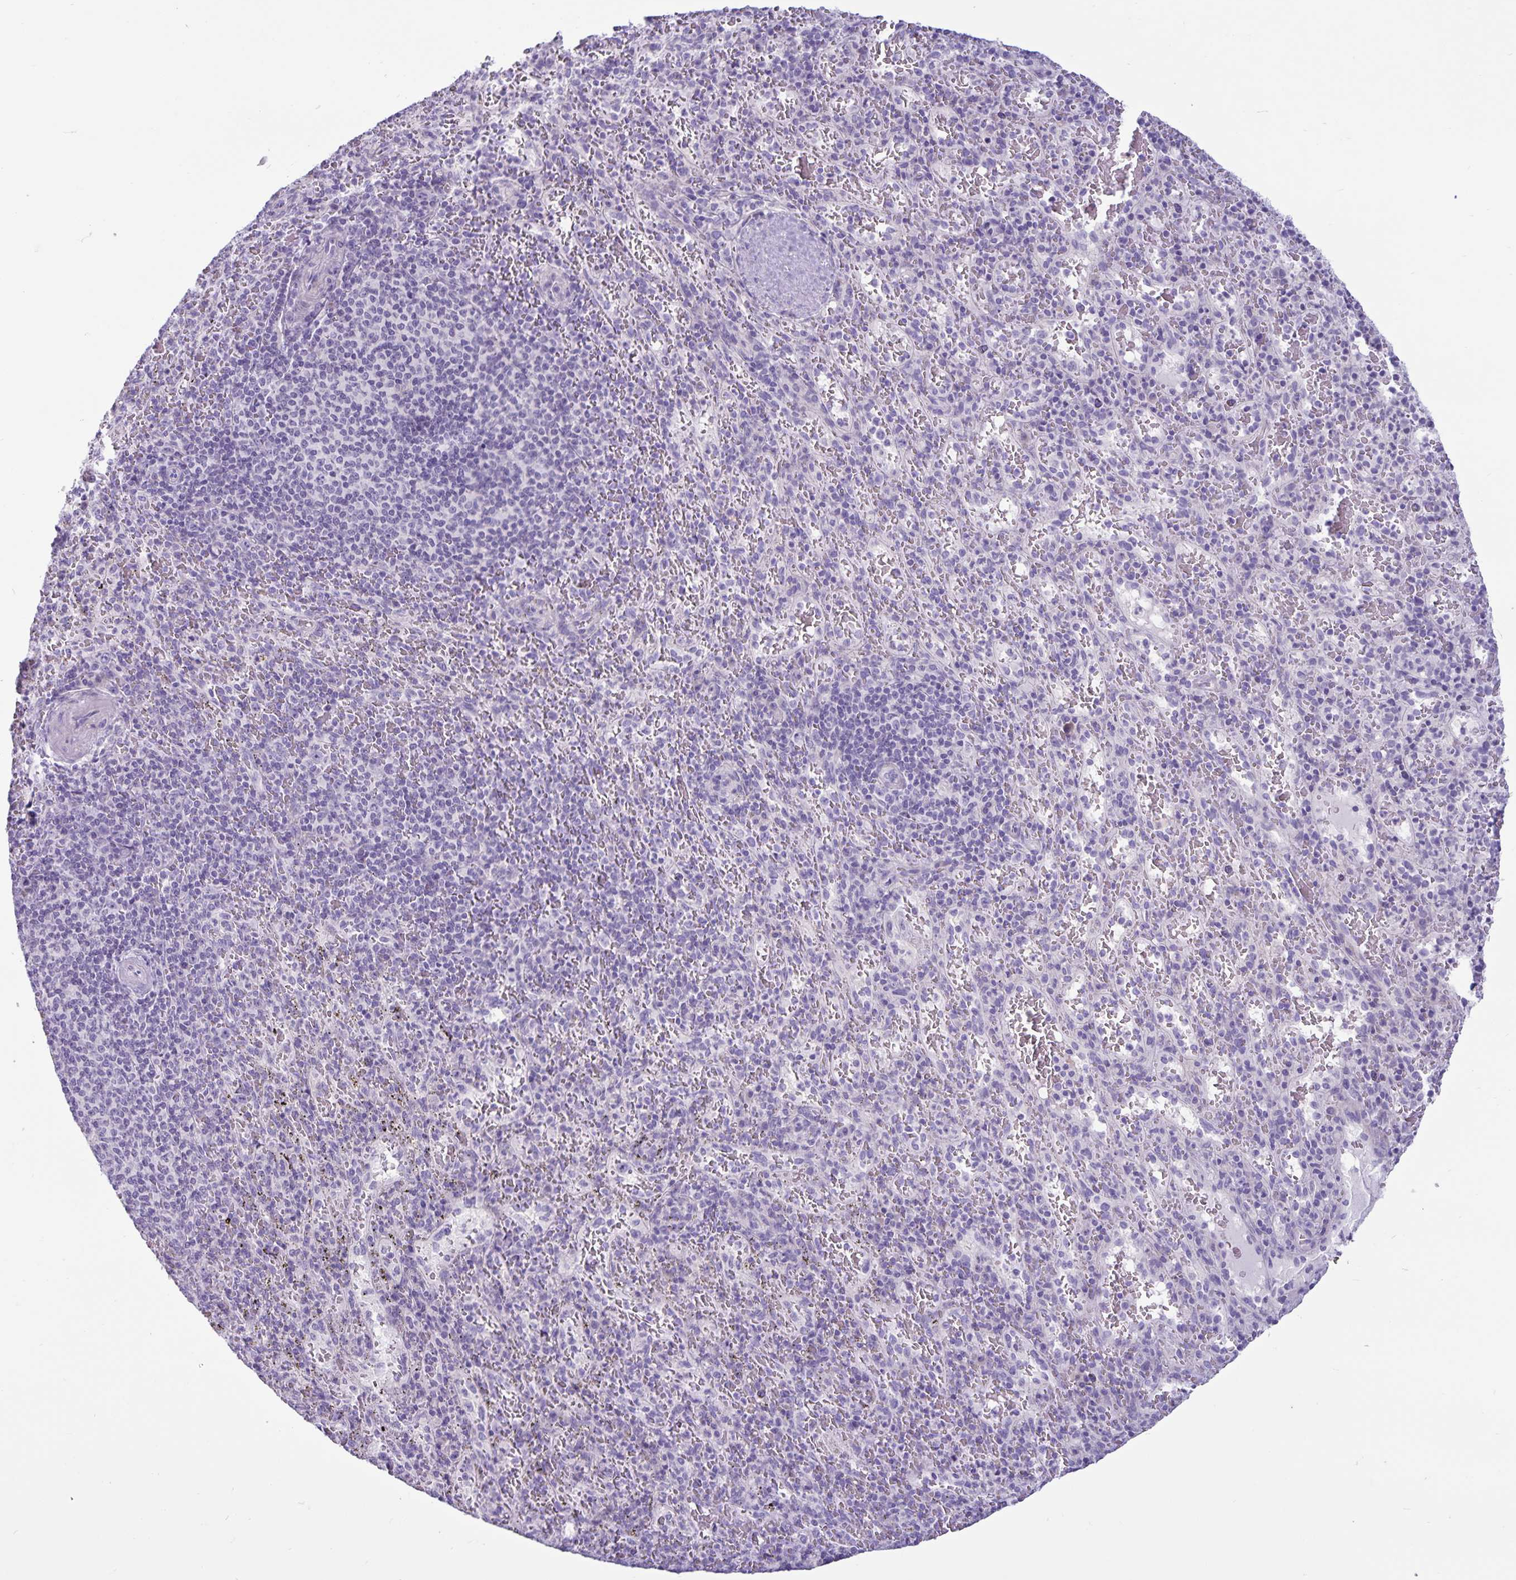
{"staining": {"intensity": "negative", "quantity": "none", "location": "none"}, "tissue": "spleen", "cell_type": "Cells in red pulp", "image_type": "normal", "snomed": [{"axis": "morphology", "description": "Normal tissue, NOS"}, {"axis": "topography", "description": "Spleen"}], "caption": "Spleen was stained to show a protein in brown. There is no significant positivity in cells in red pulp. The staining was performed using DAB (3,3'-diaminobenzidine) to visualize the protein expression in brown, while the nuclei were stained in blue with hematoxylin (Magnification: 20x).", "gene": "IBTK", "patient": {"sex": "male", "age": 57}}